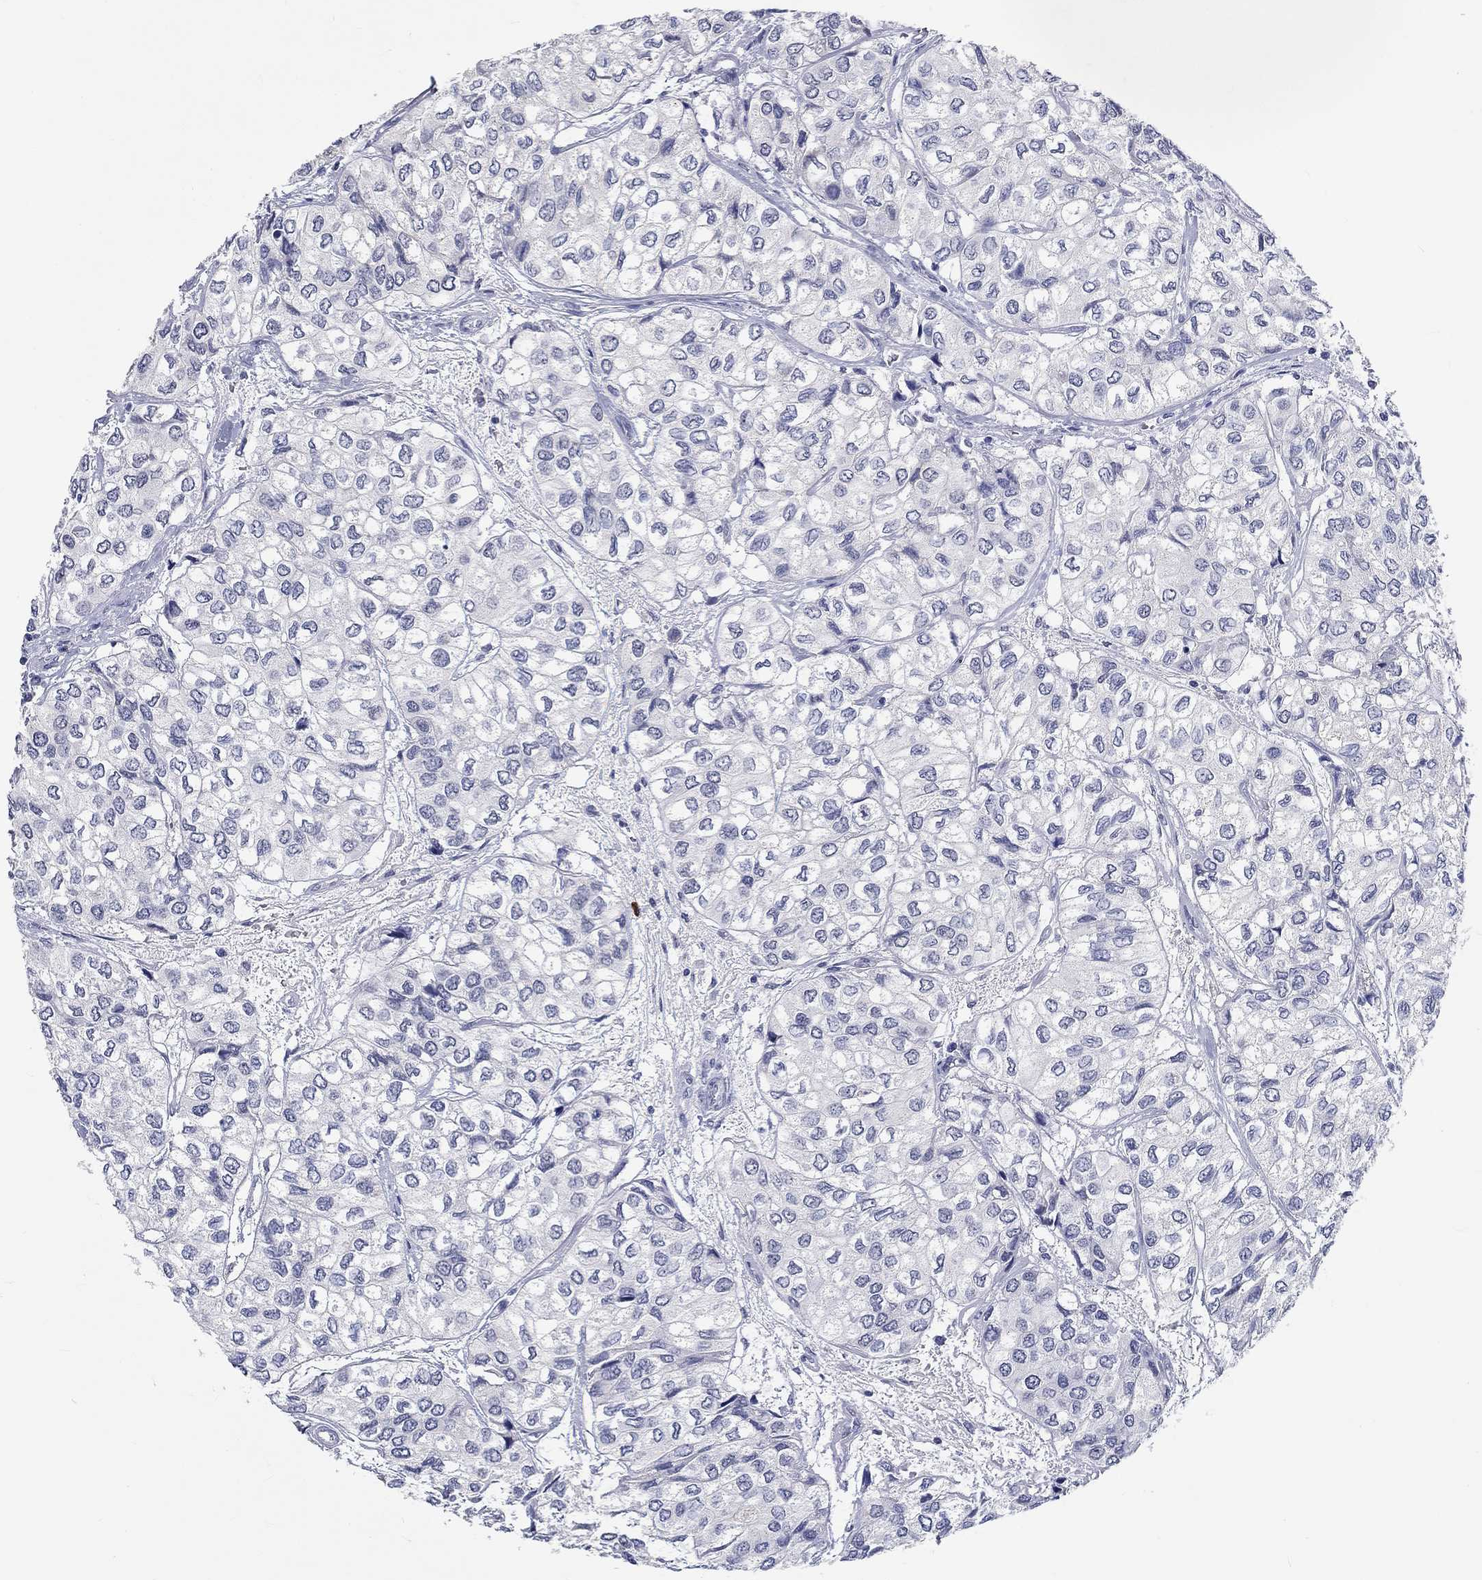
{"staining": {"intensity": "negative", "quantity": "none", "location": "none"}, "tissue": "urothelial cancer", "cell_type": "Tumor cells", "image_type": "cancer", "snomed": [{"axis": "morphology", "description": "Urothelial carcinoma, High grade"}, {"axis": "topography", "description": "Urinary bladder"}], "caption": "A histopathology image of human urothelial cancer is negative for staining in tumor cells. Nuclei are stained in blue.", "gene": "GRIN1", "patient": {"sex": "male", "age": 73}}